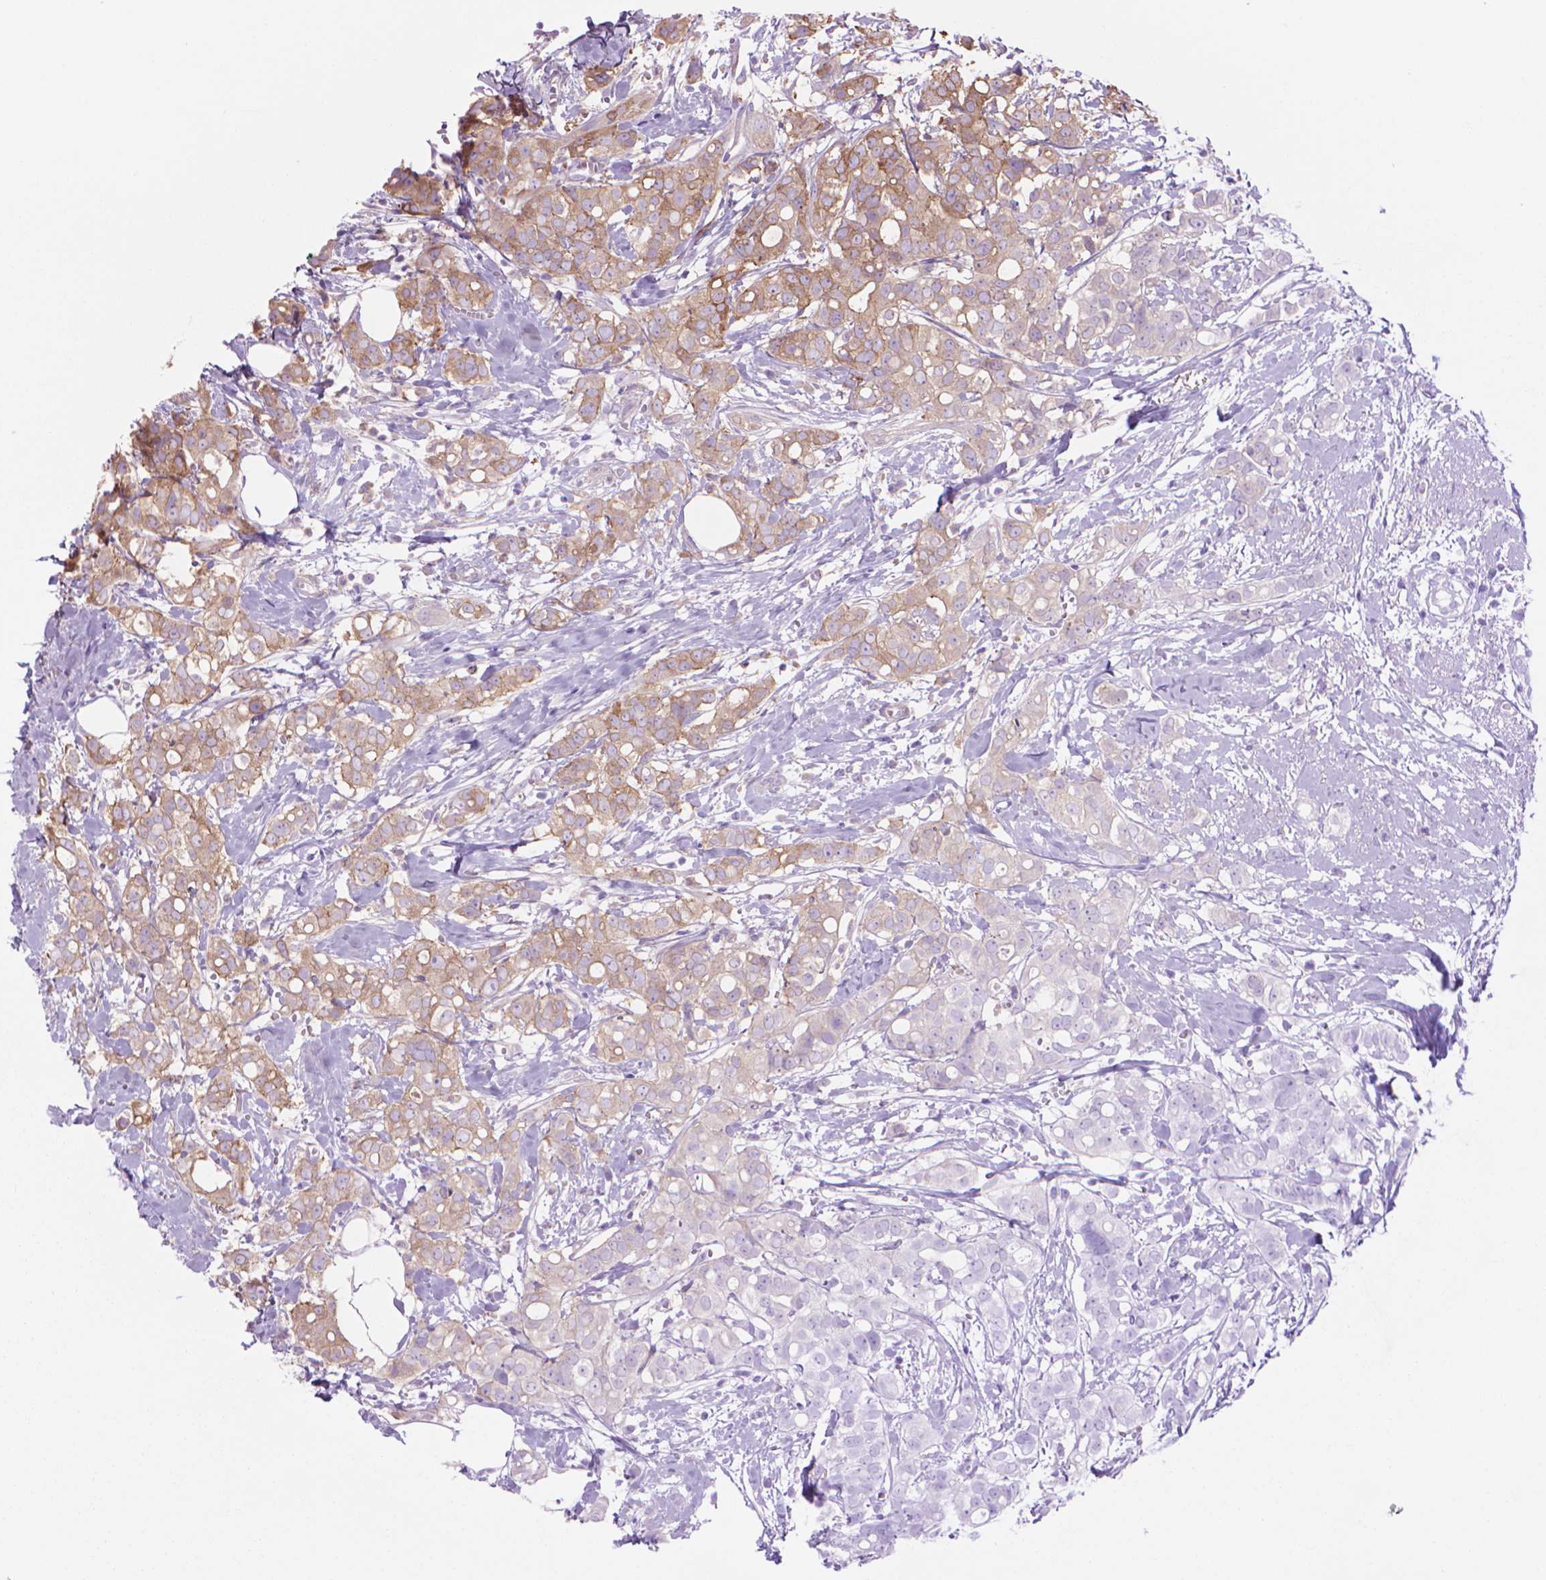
{"staining": {"intensity": "moderate", "quantity": "25%-75%", "location": "cytoplasmic/membranous"}, "tissue": "breast cancer", "cell_type": "Tumor cells", "image_type": "cancer", "snomed": [{"axis": "morphology", "description": "Duct carcinoma"}, {"axis": "topography", "description": "Breast"}], "caption": "Immunohistochemistry micrograph of intraductal carcinoma (breast) stained for a protein (brown), which exhibits medium levels of moderate cytoplasmic/membranous positivity in approximately 25%-75% of tumor cells.", "gene": "CORO1B", "patient": {"sex": "female", "age": 40}}